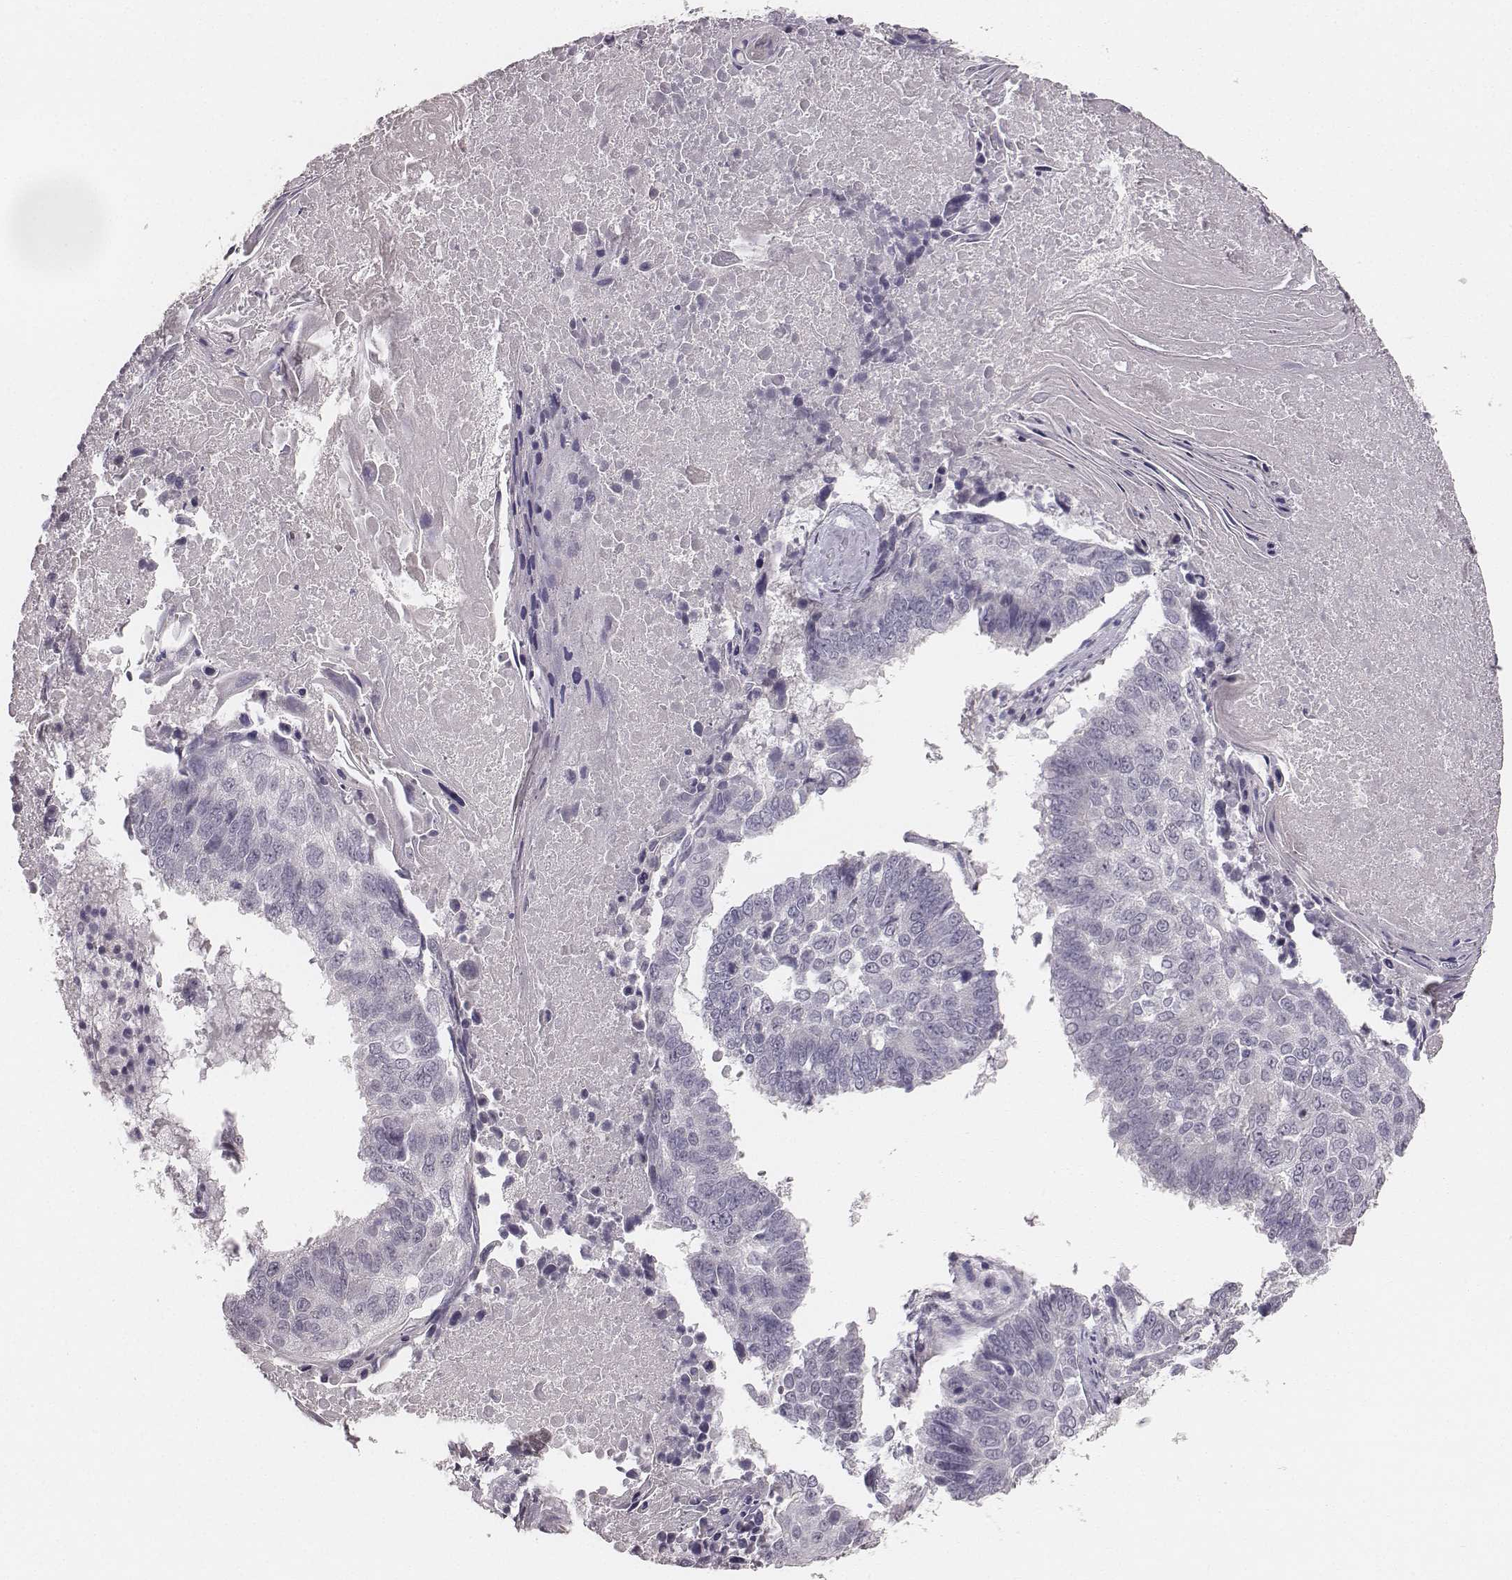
{"staining": {"intensity": "negative", "quantity": "none", "location": "none"}, "tissue": "lung cancer", "cell_type": "Tumor cells", "image_type": "cancer", "snomed": [{"axis": "morphology", "description": "Squamous cell carcinoma, NOS"}, {"axis": "topography", "description": "Lung"}], "caption": "DAB (3,3'-diaminobenzidine) immunohistochemical staining of human lung squamous cell carcinoma demonstrates no significant staining in tumor cells.", "gene": "LY6K", "patient": {"sex": "male", "age": 73}}